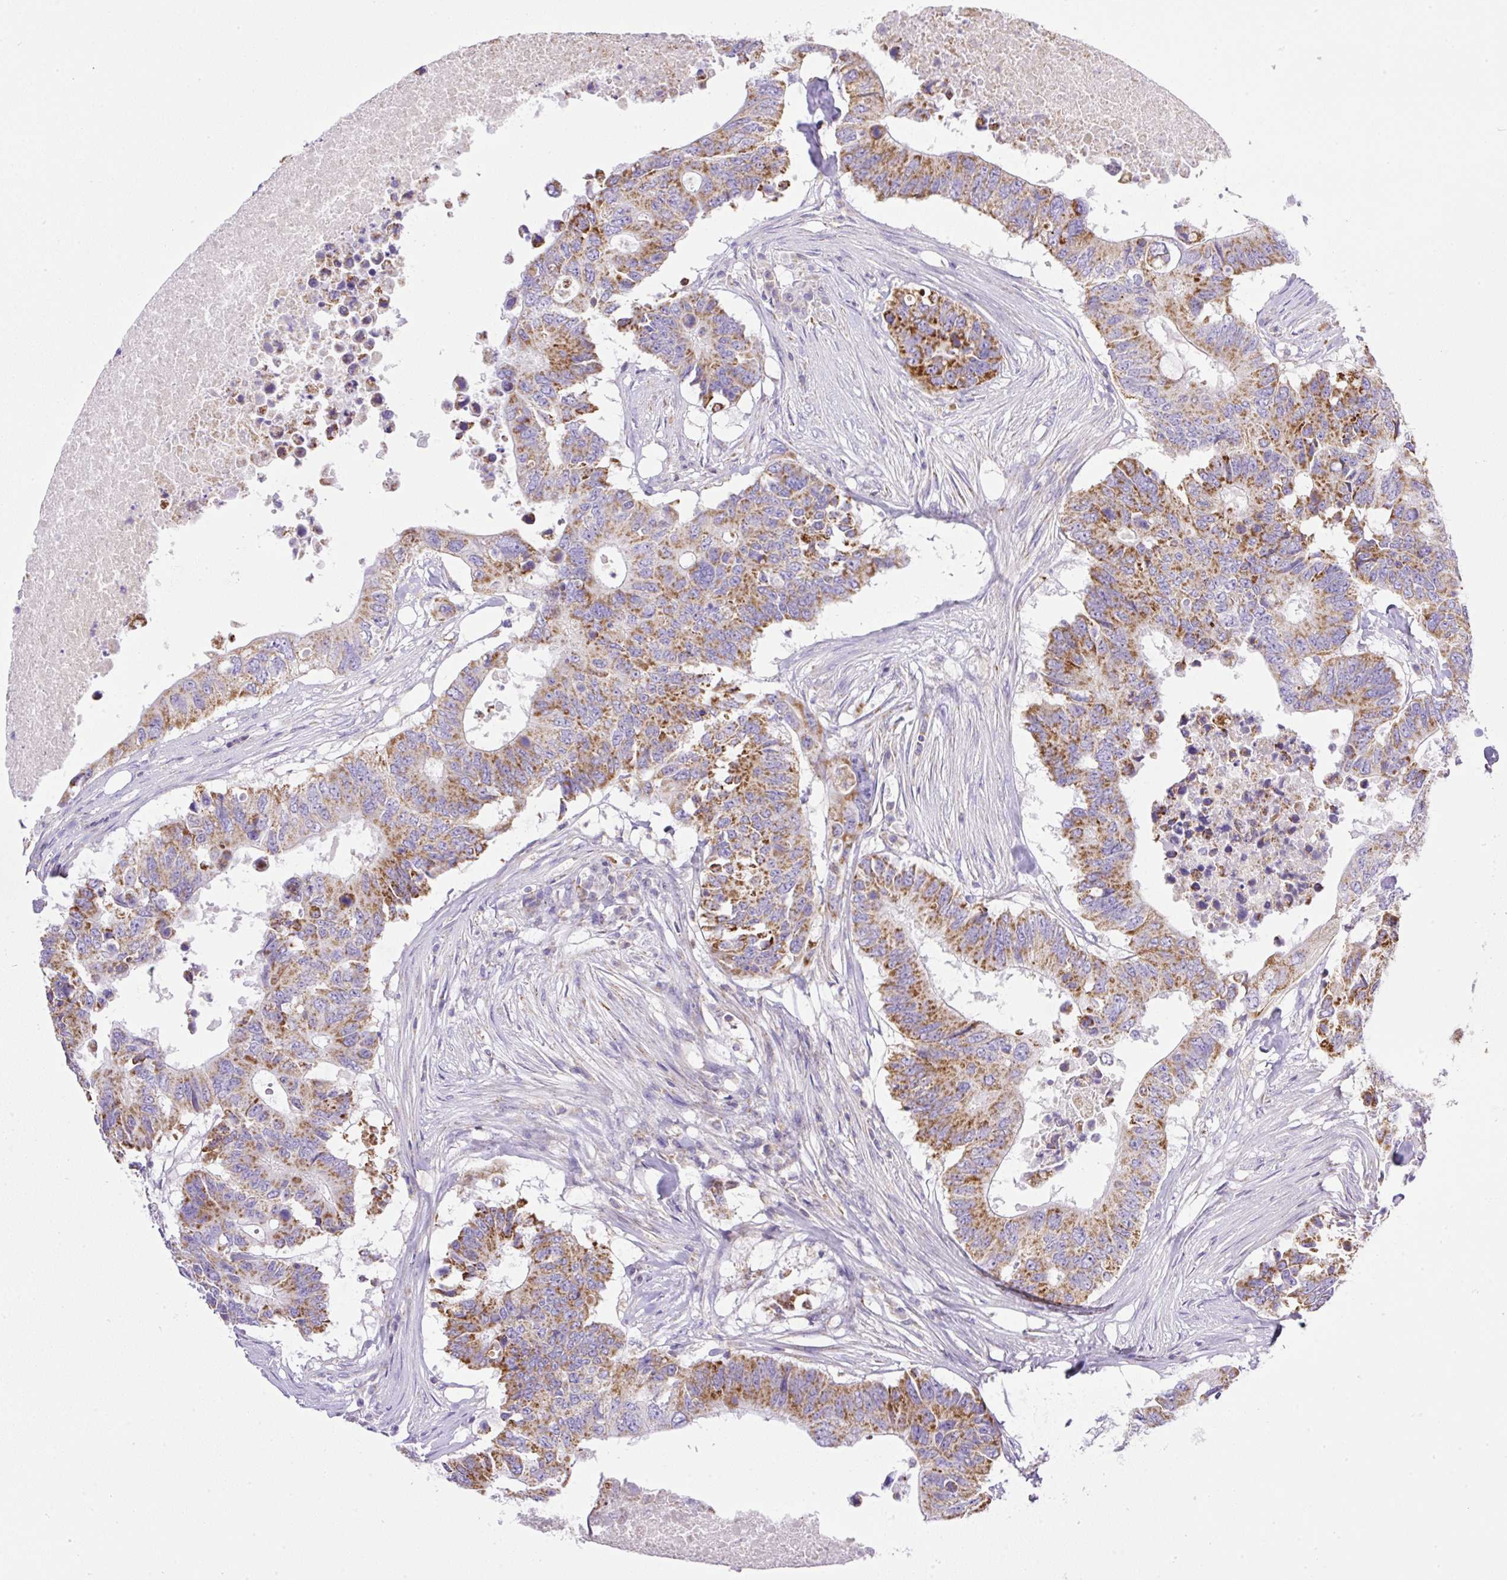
{"staining": {"intensity": "moderate", "quantity": "25%-75%", "location": "cytoplasmic/membranous"}, "tissue": "colorectal cancer", "cell_type": "Tumor cells", "image_type": "cancer", "snomed": [{"axis": "morphology", "description": "Adenocarcinoma, NOS"}, {"axis": "topography", "description": "Colon"}], "caption": "Immunohistochemistry (IHC) micrograph of colorectal adenocarcinoma stained for a protein (brown), which shows medium levels of moderate cytoplasmic/membranous positivity in approximately 25%-75% of tumor cells.", "gene": "NF1", "patient": {"sex": "male", "age": 71}}